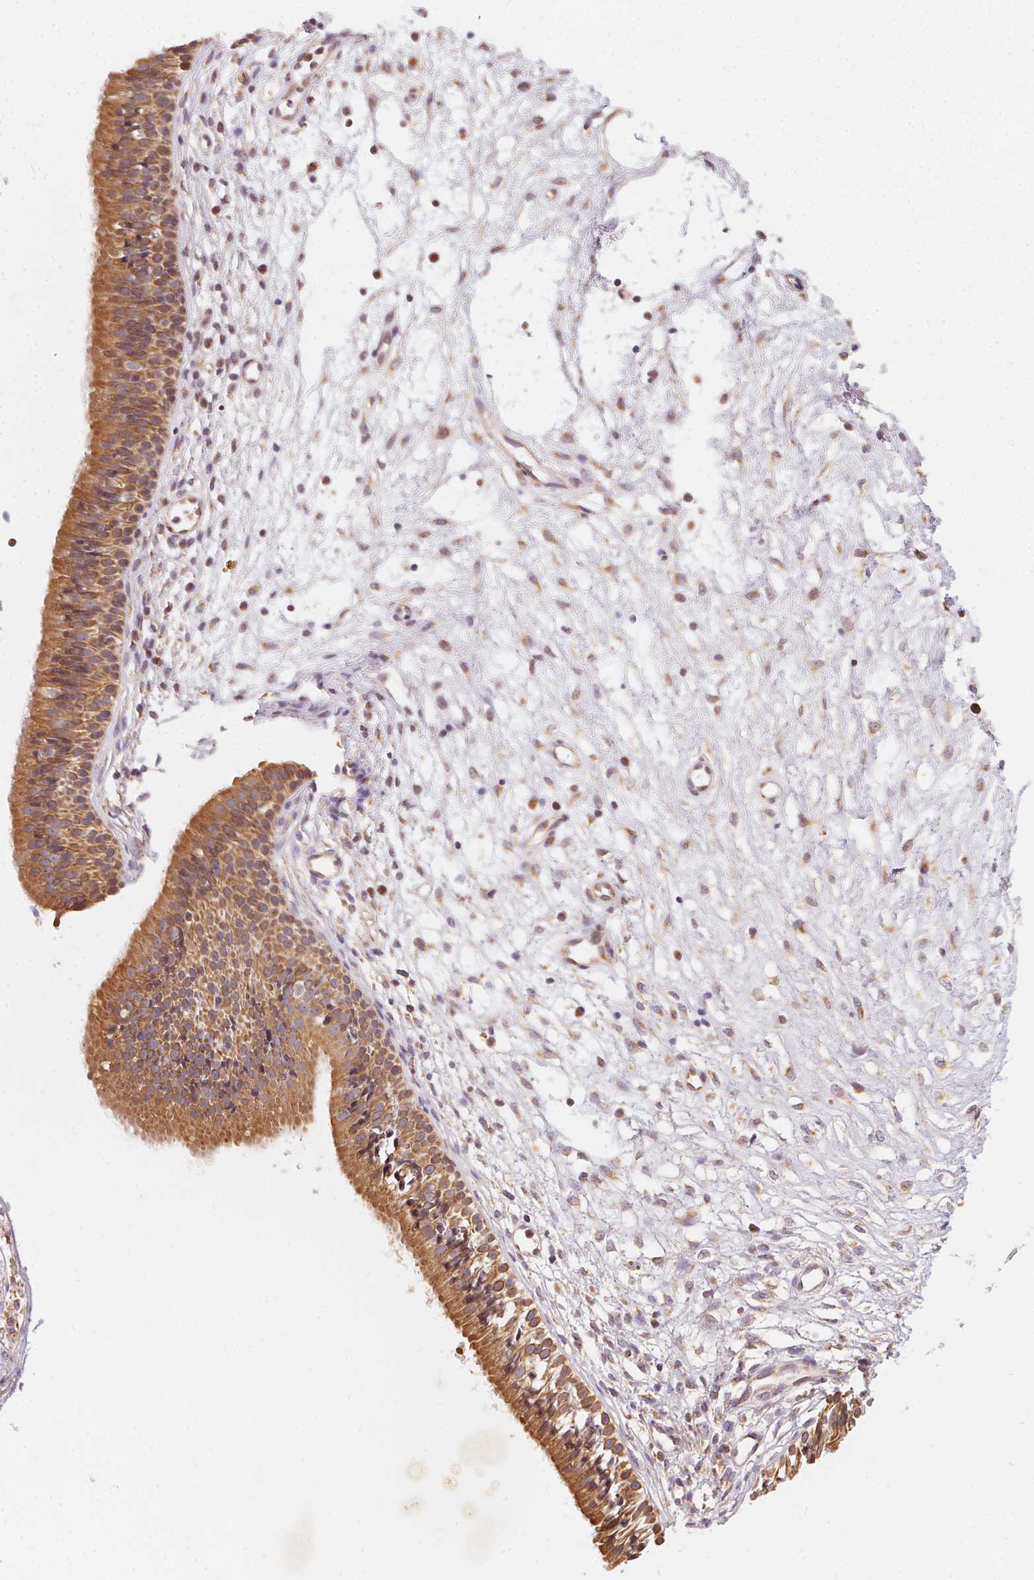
{"staining": {"intensity": "strong", "quantity": ">75%", "location": "cytoplasmic/membranous"}, "tissue": "nasopharynx", "cell_type": "Respiratory epithelial cells", "image_type": "normal", "snomed": [{"axis": "morphology", "description": "Normal tissue, NOS"}, {"axis": "topography", "description": "Nasopharynx"}], "caption": "This image reveals immunohistochemistry staining of normal human nasopharynx, with high strong cytoplasmic/membranous staining in approximately >75% of respiratory epithelial cells.", "gene": "MATCAP1", "patient": {"sex": "male", "age": 24}}